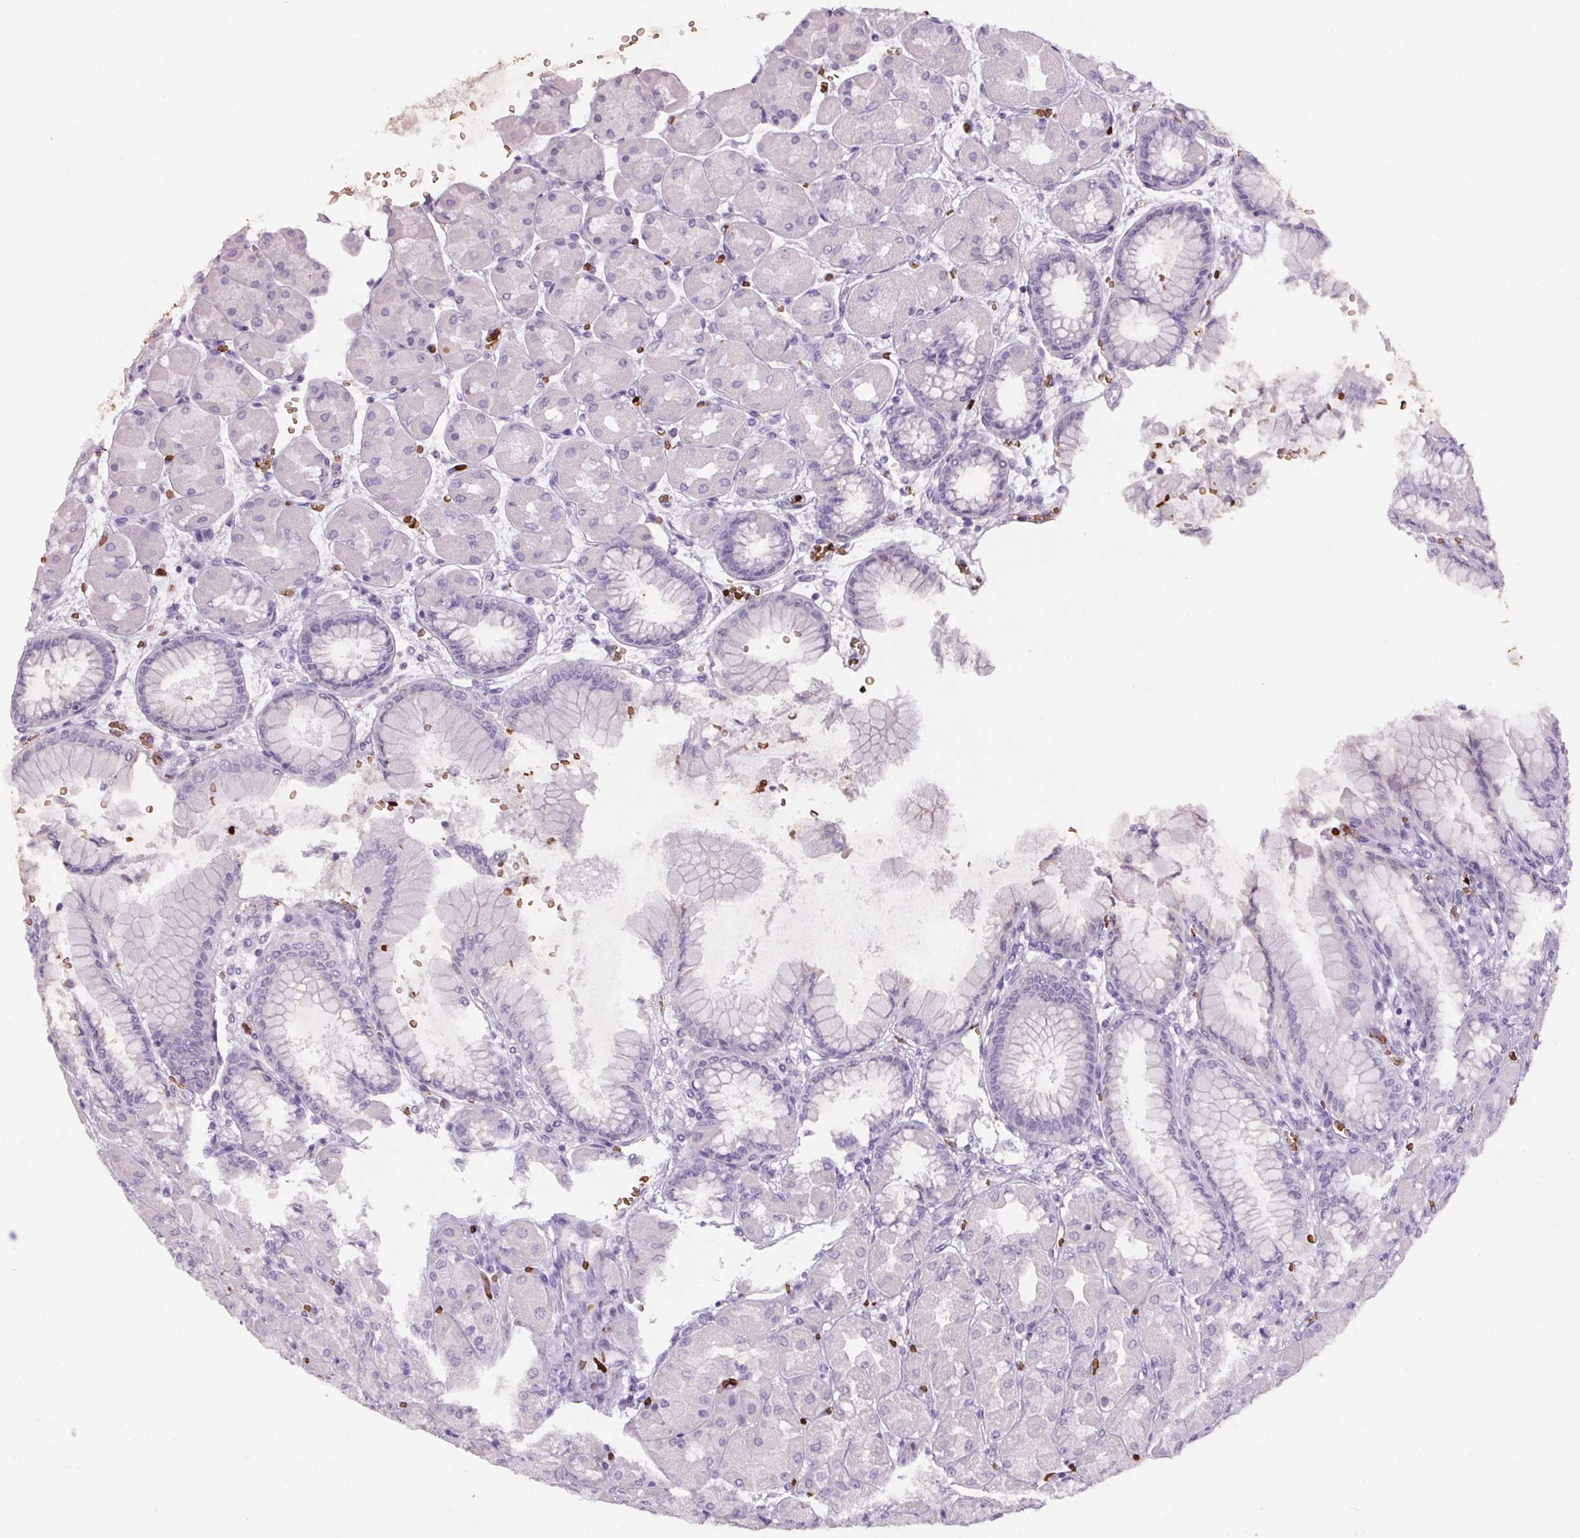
{"staining": {"intensity": "negative", "quantity": "none", "location": "none"}, "tissue": "stomach", "cell_type": "Glandular cells", "image_type": "normal", "snomed": [{"axis": "morphology", "description": "Normal tissue, NOS"}, {"axis": "topography", "description": "Stomach, upper"}], "caption": "Histopathology image shows no significant protein positivity in glandular cells of normal stomach.", "gene": "HBQ1", "patient": {"sex": "female", "age": 56}}